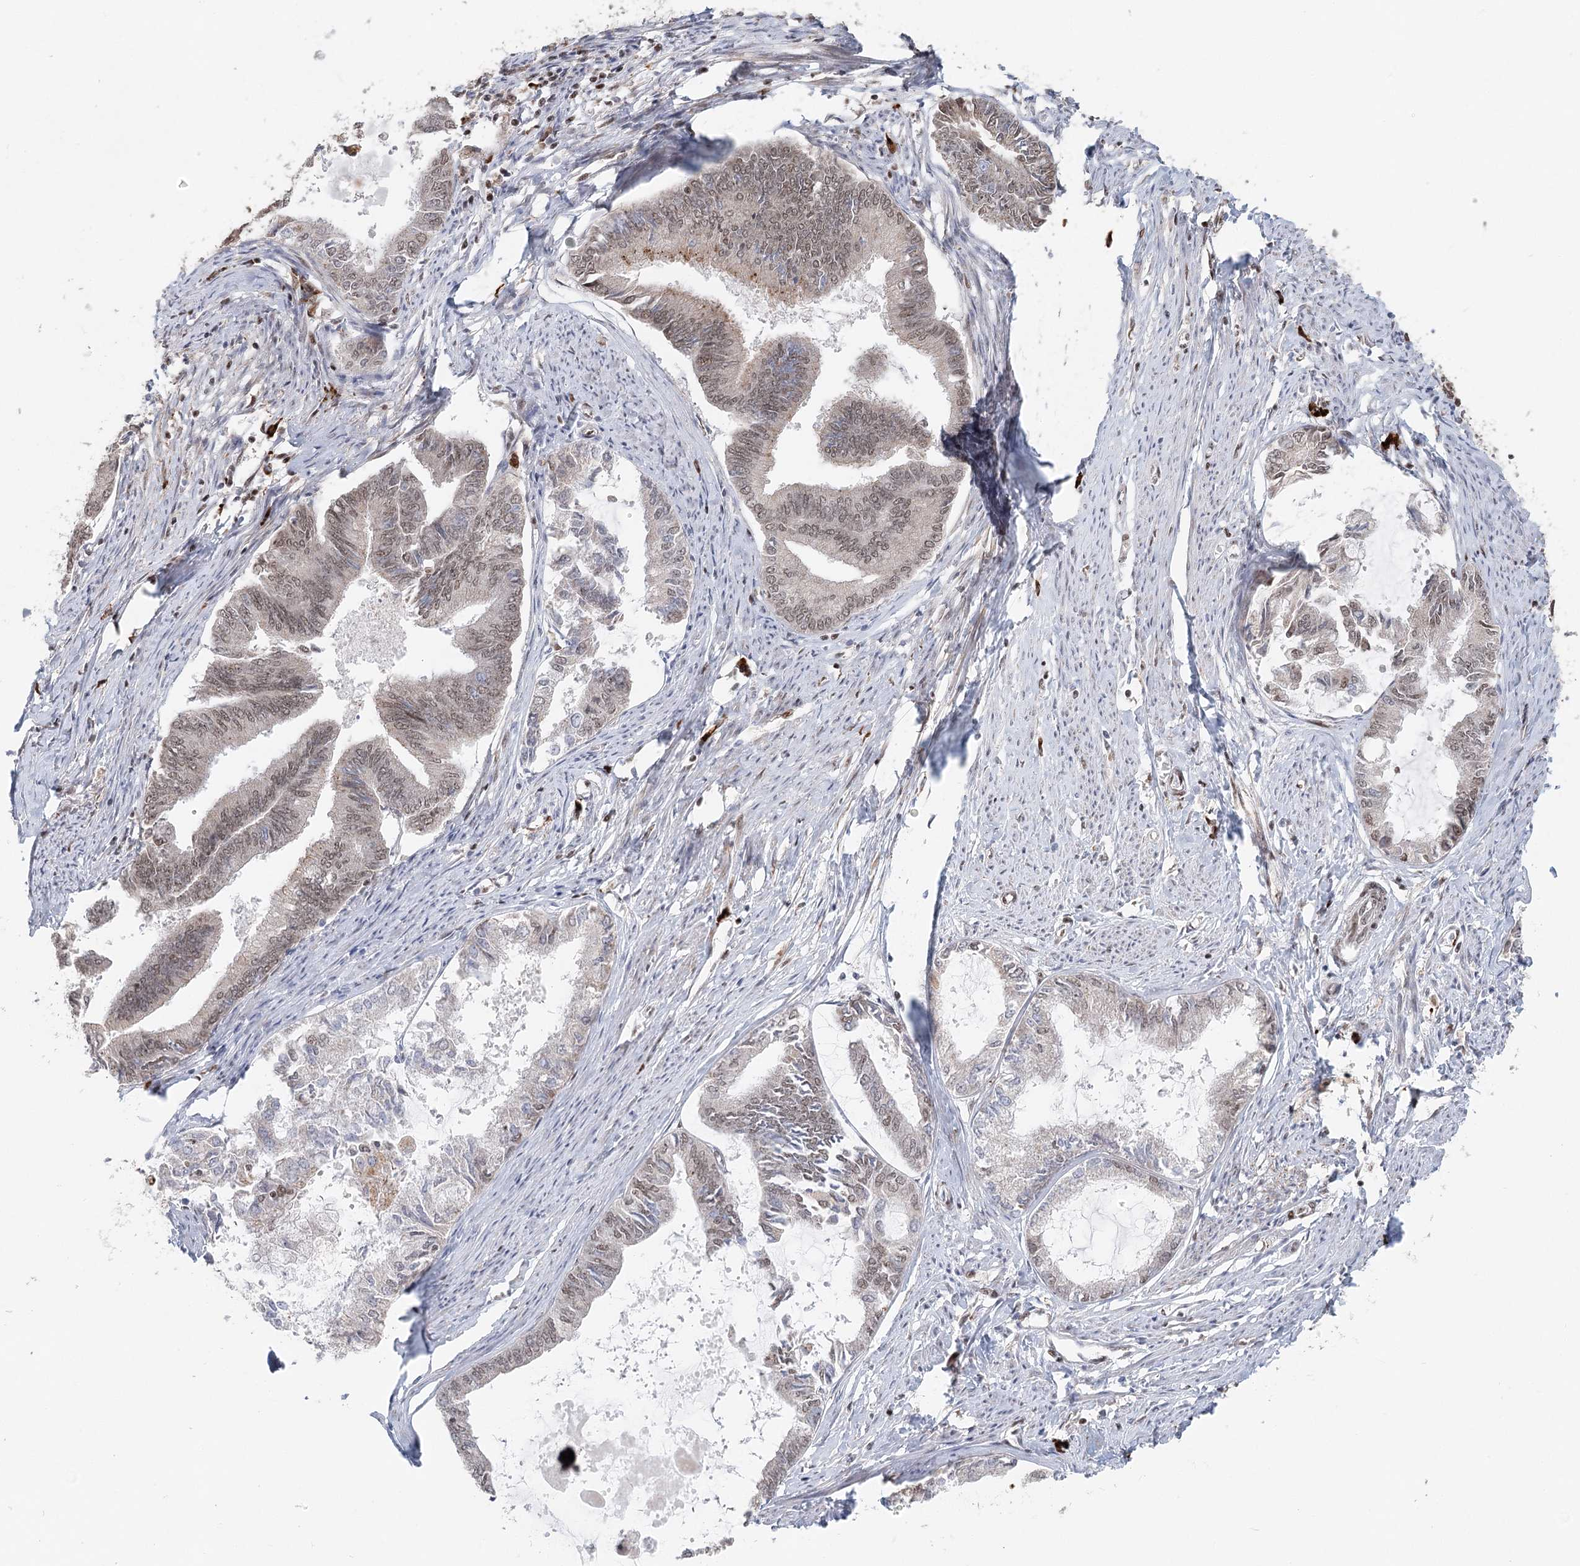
{"staining": {"intensity": "weak", "quantity": "25%-75%", "location": "nuclear"}, "tissue": "endometrial cancer", "cell_type": "Tumor cells", "image_type": "cancer", "snomed": [{"axis": "morphology", "description": "Adenocarcinoma, NOS"}, {"axis": "topography", "description": "Endometrium"}], "caption": "Endometrial cancer tissue exhibits weak nuclear staining in about 25%-75% of tumor cells, visualized by immunohistochemistry.", "gene": "BNIP5", "patient": {"sex": "female", "age": 86}}